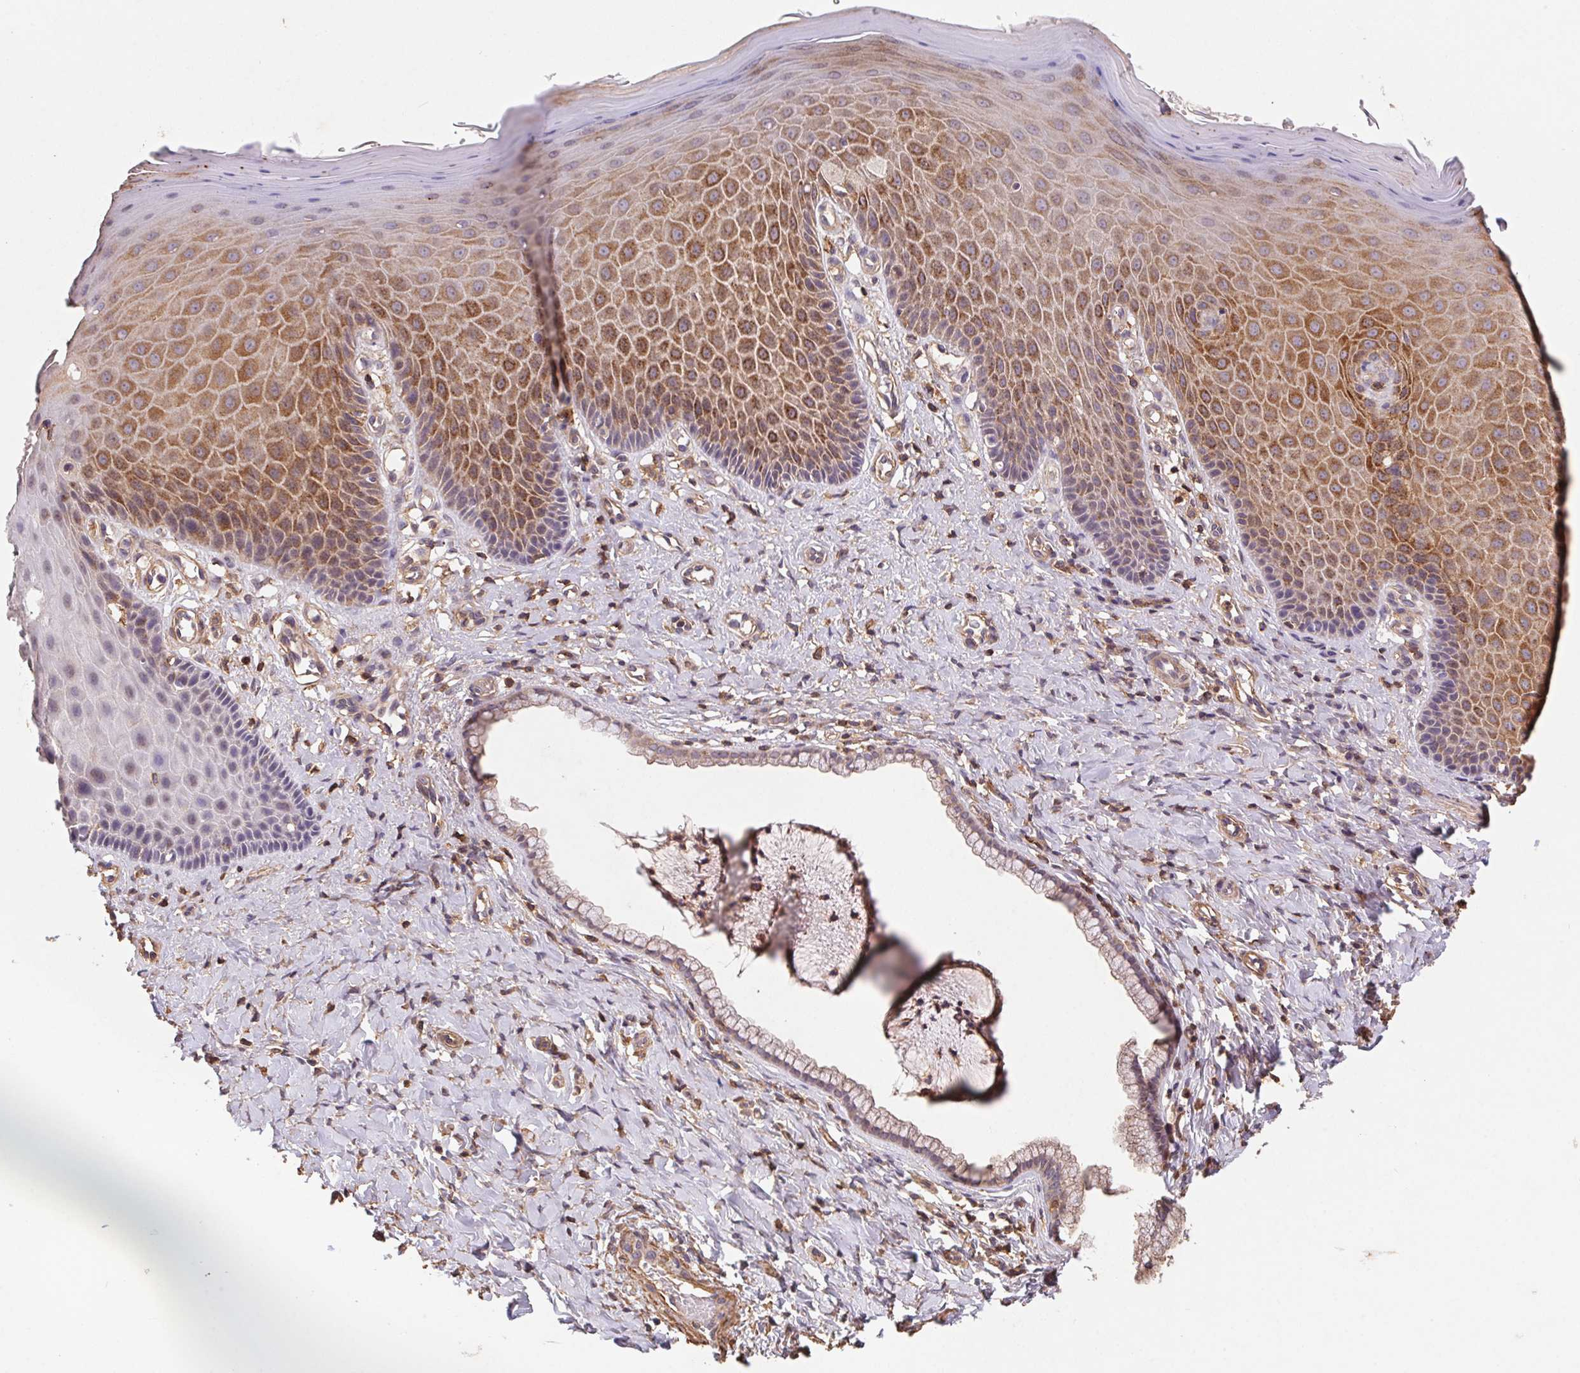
{"staining": {"intensity": "moderate", "quantity": "25%-75%", "location": "cytoplasmic/membranous"}, "tissue": "vagina", "cell_type": "Squamous epithelial cells", "image_type": "normal", "snomed": [{"axis": "morphology", "description": "Normal tissue, NOS"}, {"axis": "topography", "description": "Vagina"}], "caption": "Protein analysis of normal vagina shows moderate cytoplasmic/membranous staining in approximately 25%-75% of squamous epithelial cells.", "gene": "ATG10", "patient": {"sex": "female", "age": 83}}